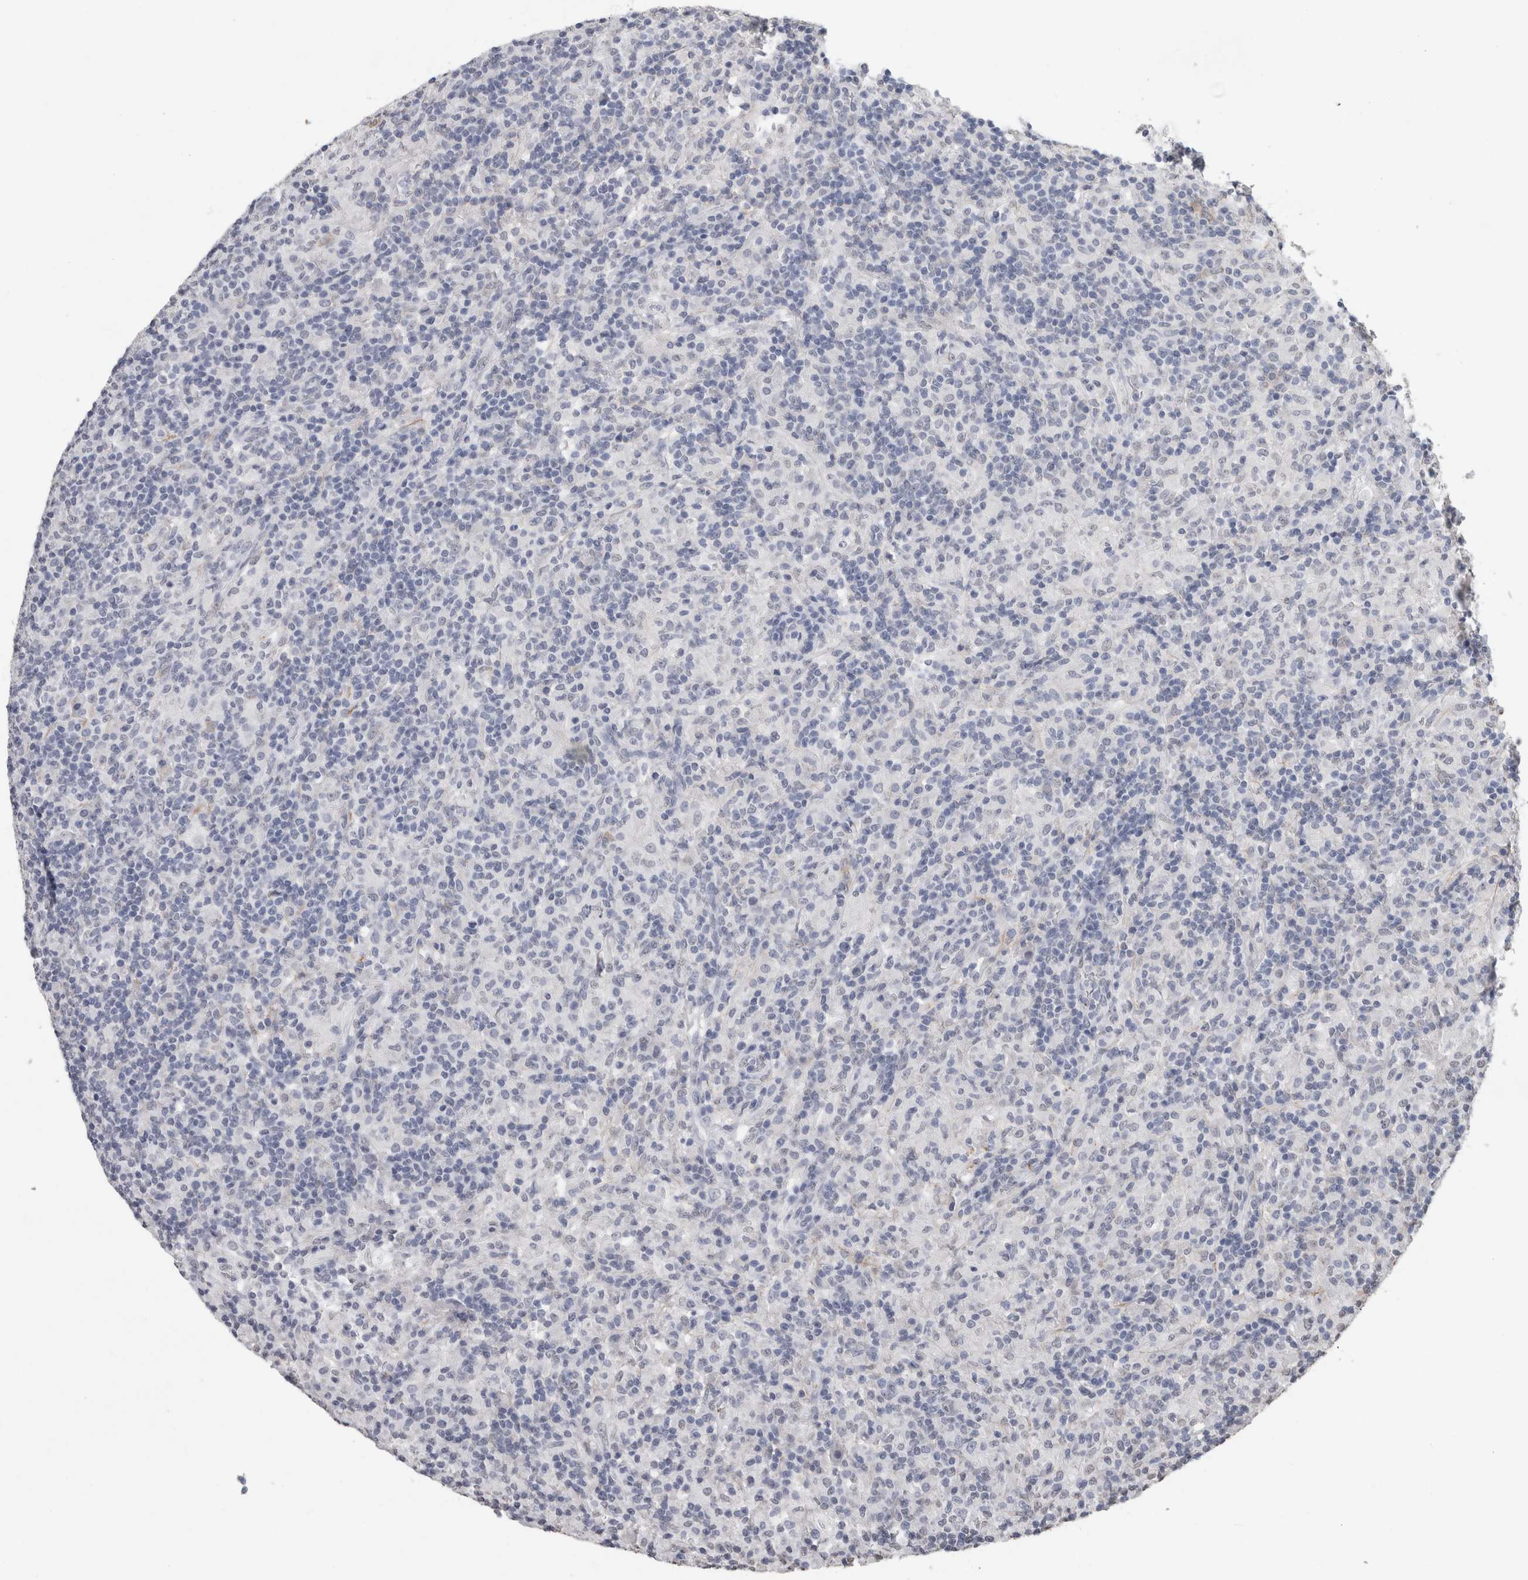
{"staining": {"intensity": "negative", "quantity": "none", "location": "none"}, "tissue": "lymphoma", "cell_type": "Tumor cells", "image_type": "cancer", "snomed": [{"axis": "morphology", "description": "Hodgkin's disease, NOS"}, {"axis": "topography", "description": "Lymph node"}], "caption": "Immunohistochemical staining of human Hodgkin's disease demonstrates no significant staining in tumor cells. (Immunohistochemistry, brightfield microscopy, high magnification).", "gene": "LTBP1", "patient": {"sex": "male", "age": 70}}